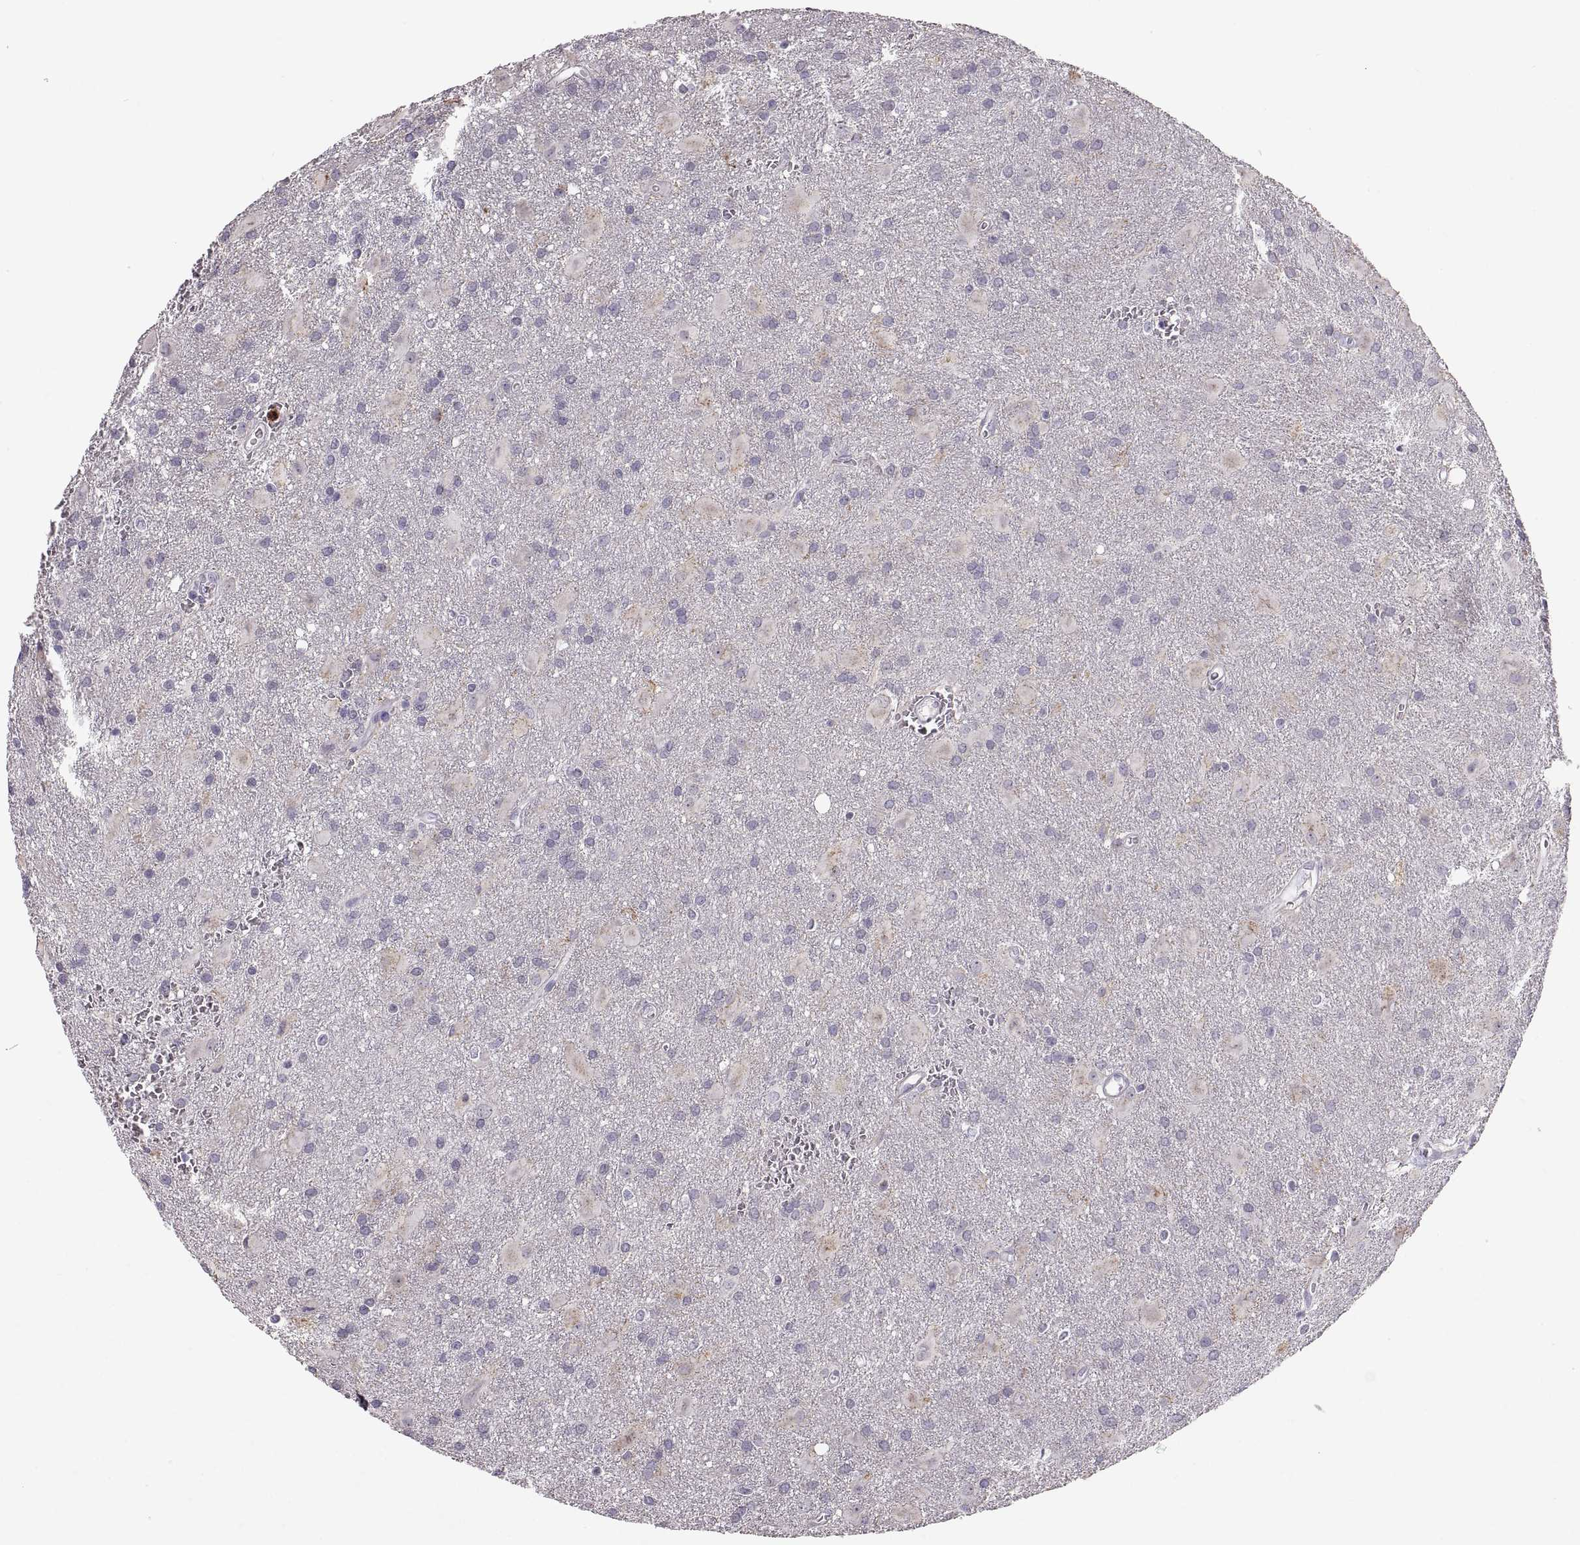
{"staining": {"intensity": "negative", "quantity": "none", "location": "none"}, "tissue": "glioma", "cell_type": "Tumor cells", "image_type": "cancer", "snomed": [{"axis": "morphology", "description": "Glioma, malignant, Low grade"}, {"axis": "topography", "description": "Brain"}], "caption": "Image shows no protein staining in tumor cells of low-grade glioma (malignant) tissue.", "gene": "MAGEB18", "patient": {"sex": "male", "age": 58}}